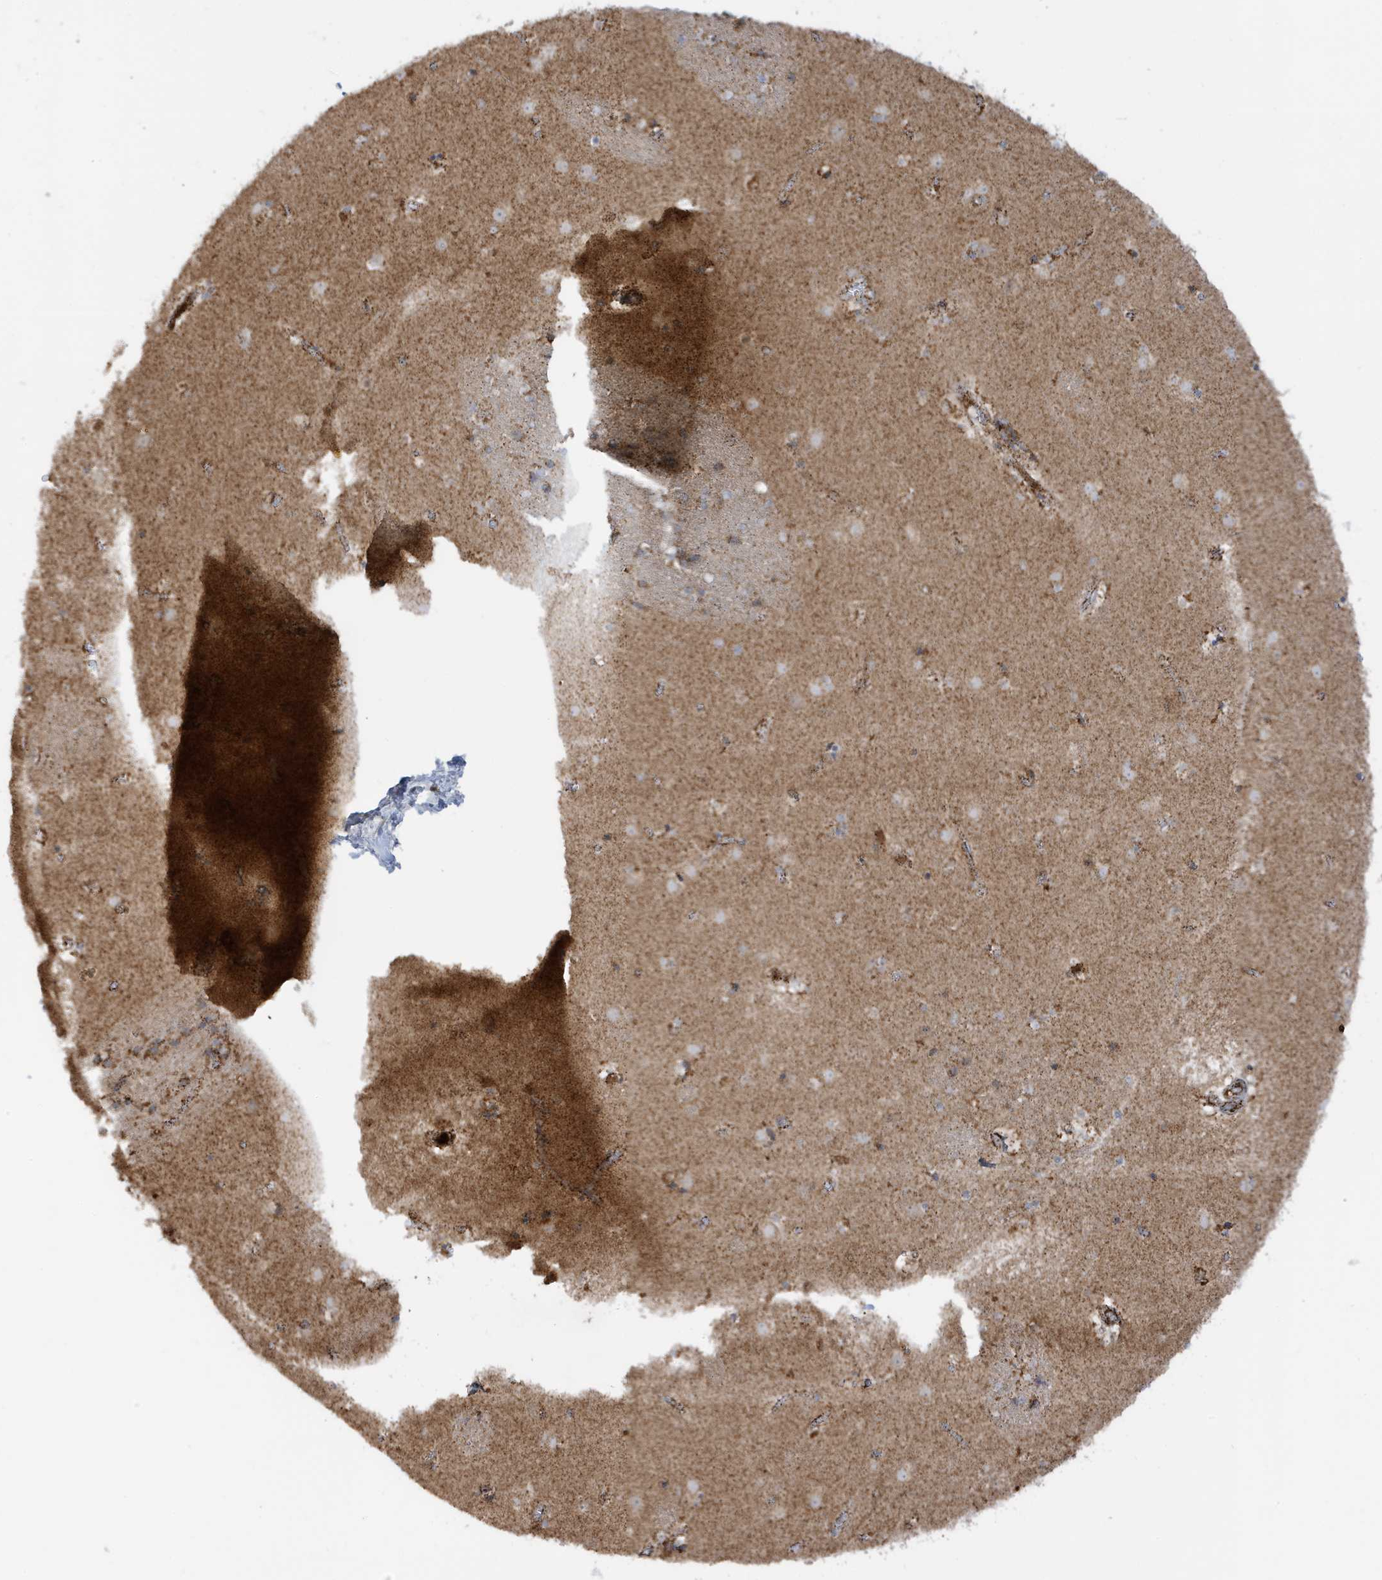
{"staining": {"intensity": "moderate", "quantity": "<25%", "location": "cytoplasmic/membranous"}, "tissue": "caudate", "cell_type": "Glial cells", "image_type": "normal", "snomed": [{"axis": "morphology", "description": "Normal tissue, NOS"}, {"axis": "topography", "description": "Lateral ventricle wall"}], "caption": "An image of caudate stained for a protein shows moderate cytoplasmic/membranous brown staining in glial cells.", "gene": "IFT57", "patient": {"sex": "male", "age": 70}}